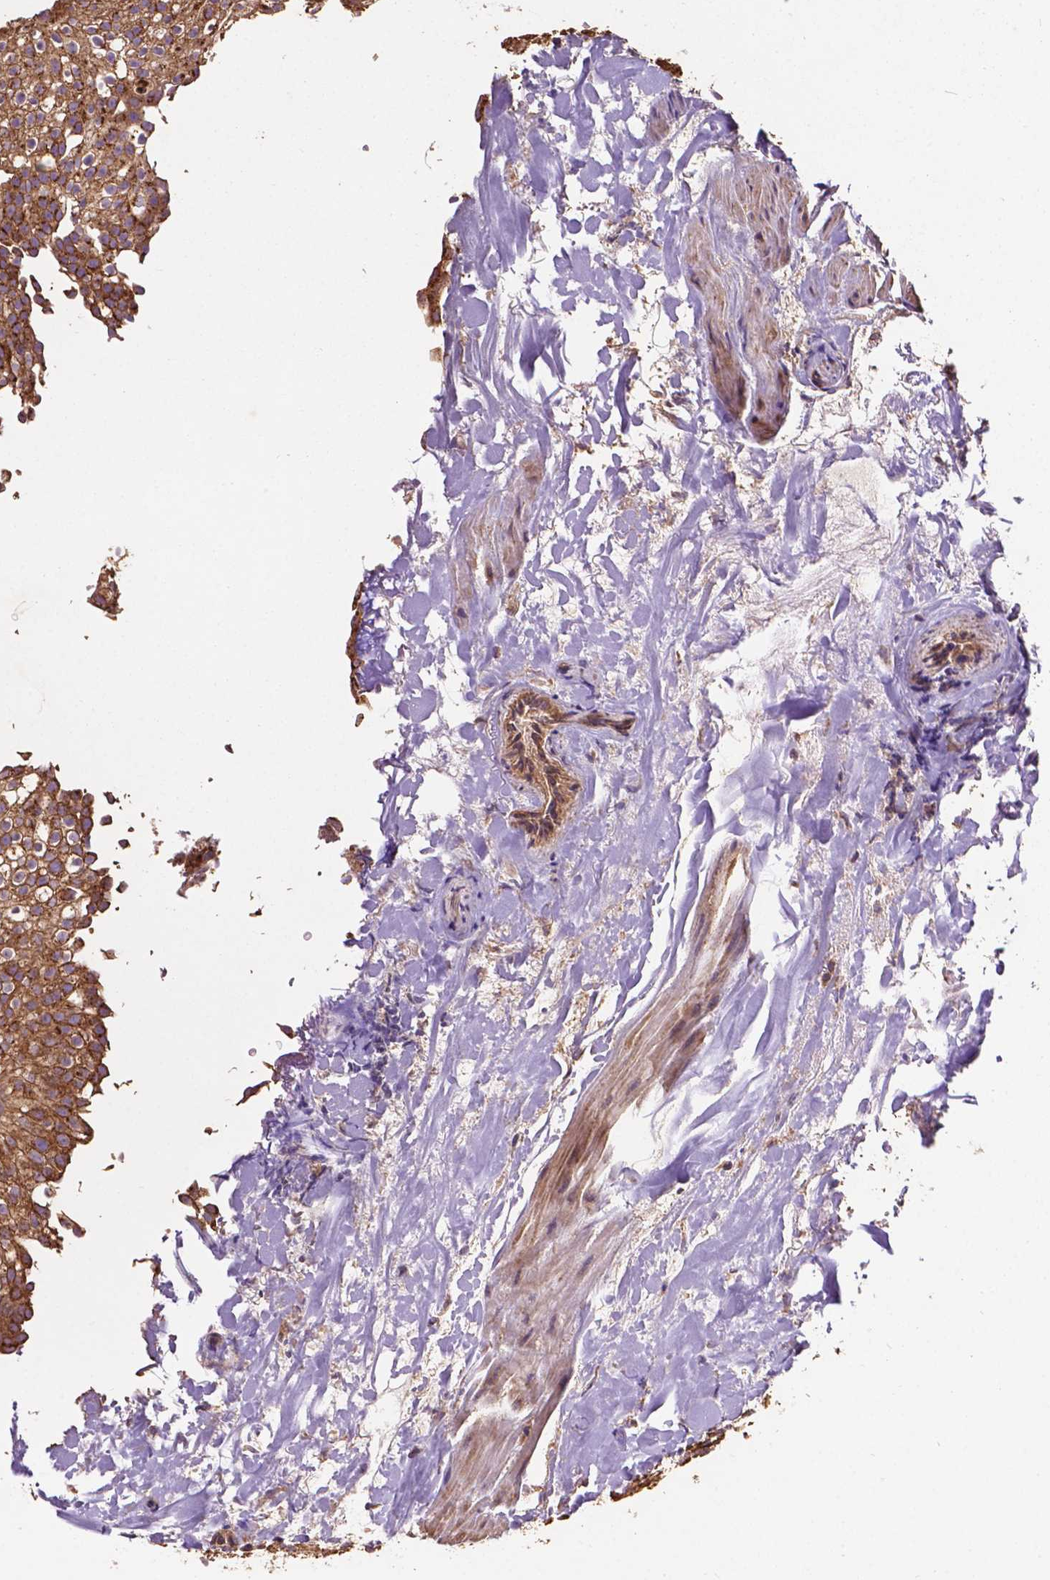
{"staining": {"intensity": "moderate", "quantity": ">75%", "location": "cytoplasmic/membranous"}, "tissue": "urothelial cancer", "cell_type": "Tumor cells", "image_type": "cancer", "snomed": [{"axis": "morphology", "description": "Urothelial carcinoma, Low grade"}, {"axis": "topography", "description": "Urinary bladder"}], "caption": "Tumor cells demonstrate moderate cytoplasmic/membranous staining in approximately >75% of cells in low-grade urothelial carcinoma. Nuclei are stained in blue.", "gene": "CCDC71L", "patient": {"sex": "male", "age": 70}}